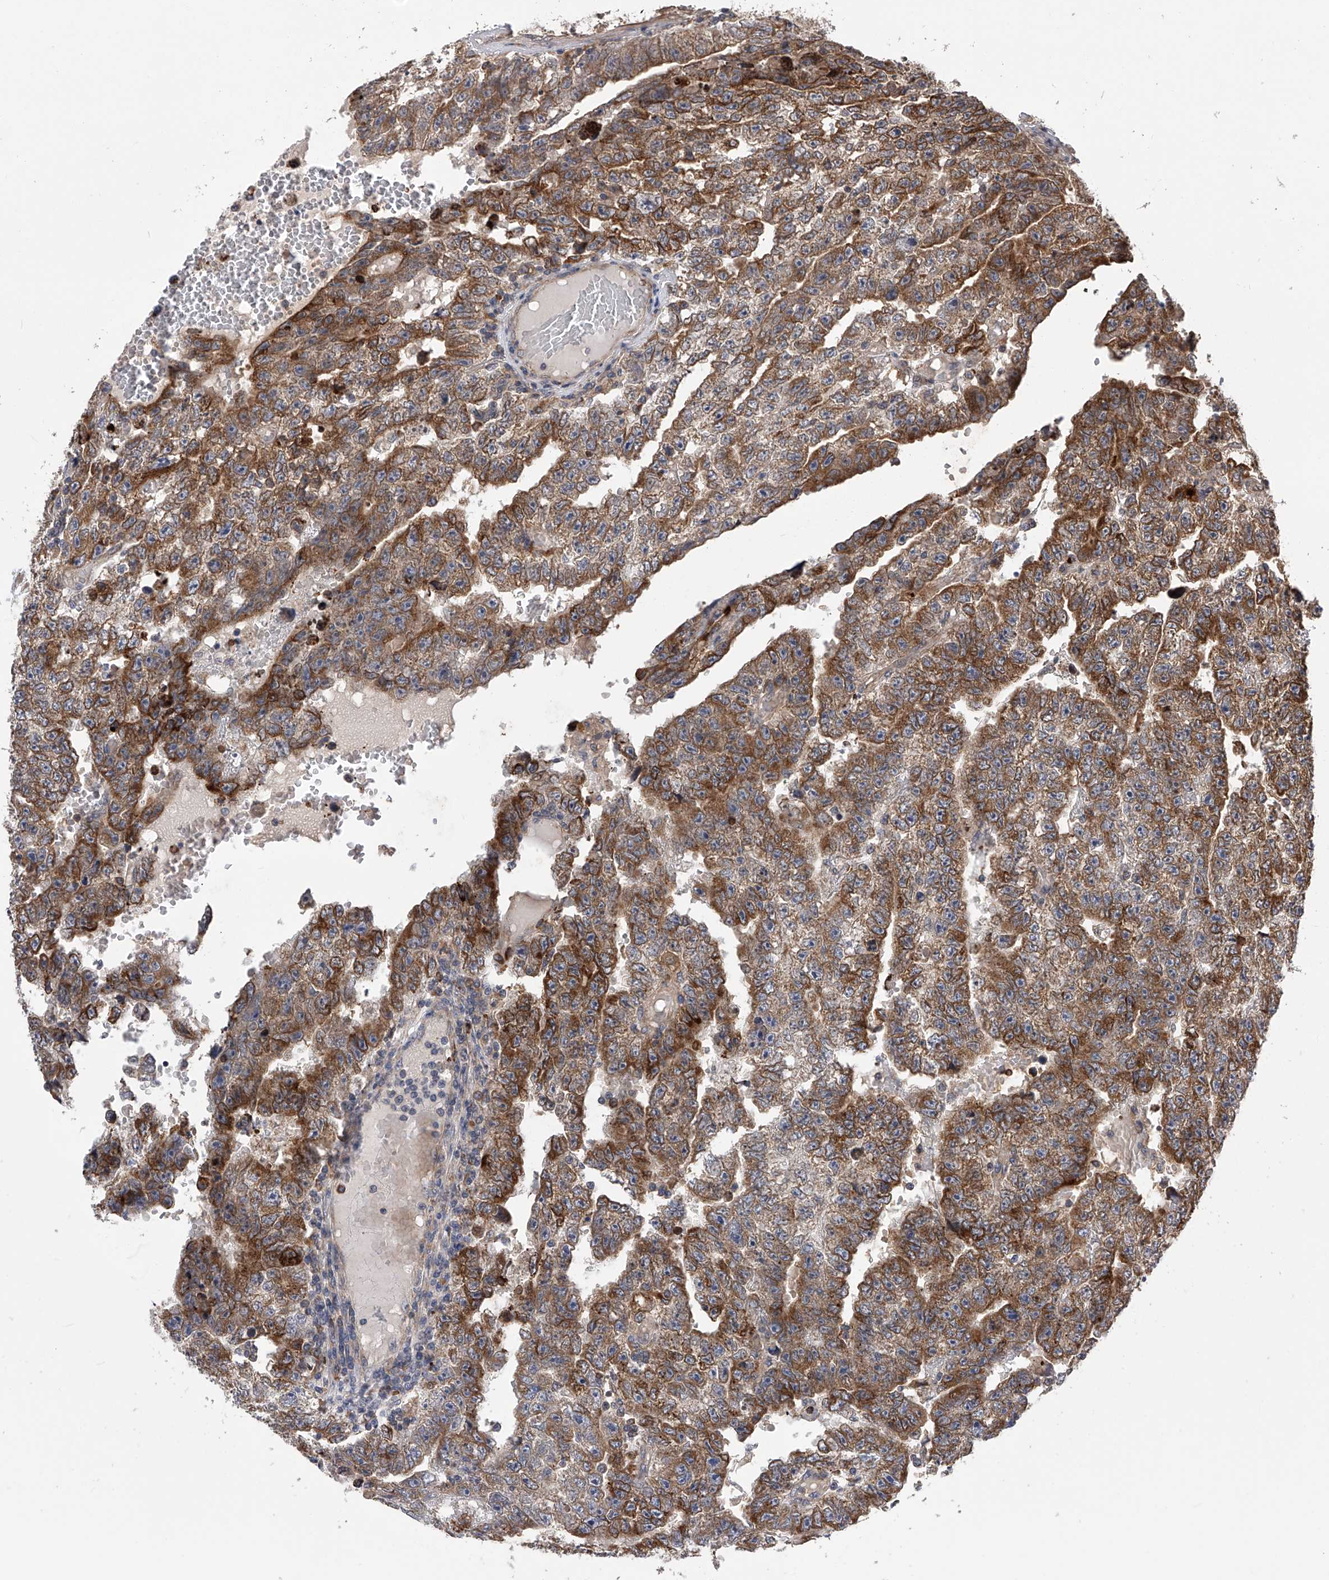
{"staining": {"intensity": "moderate", "quantity": ">75%", "location": "cytoplasmic/membranous"}, "tissue": "testis cancer", "cell_type": "Tumor cells", "image_type": "cancer", "snomed": [{"axis": "morphology", "description": "Carcinoma, Embryonal, NOS"}, {"axis": "topography", "description": "Testis"}], "caption": "Immunohistochemical staining of testis cancer (embryonal carcinoma) shows medium levels of moderate cytoplasmic/membranous protein staining in approximately >75% of tumor cells.", "gene": "SPOCK1", "patient": {"sex": "male", "age": 25}}